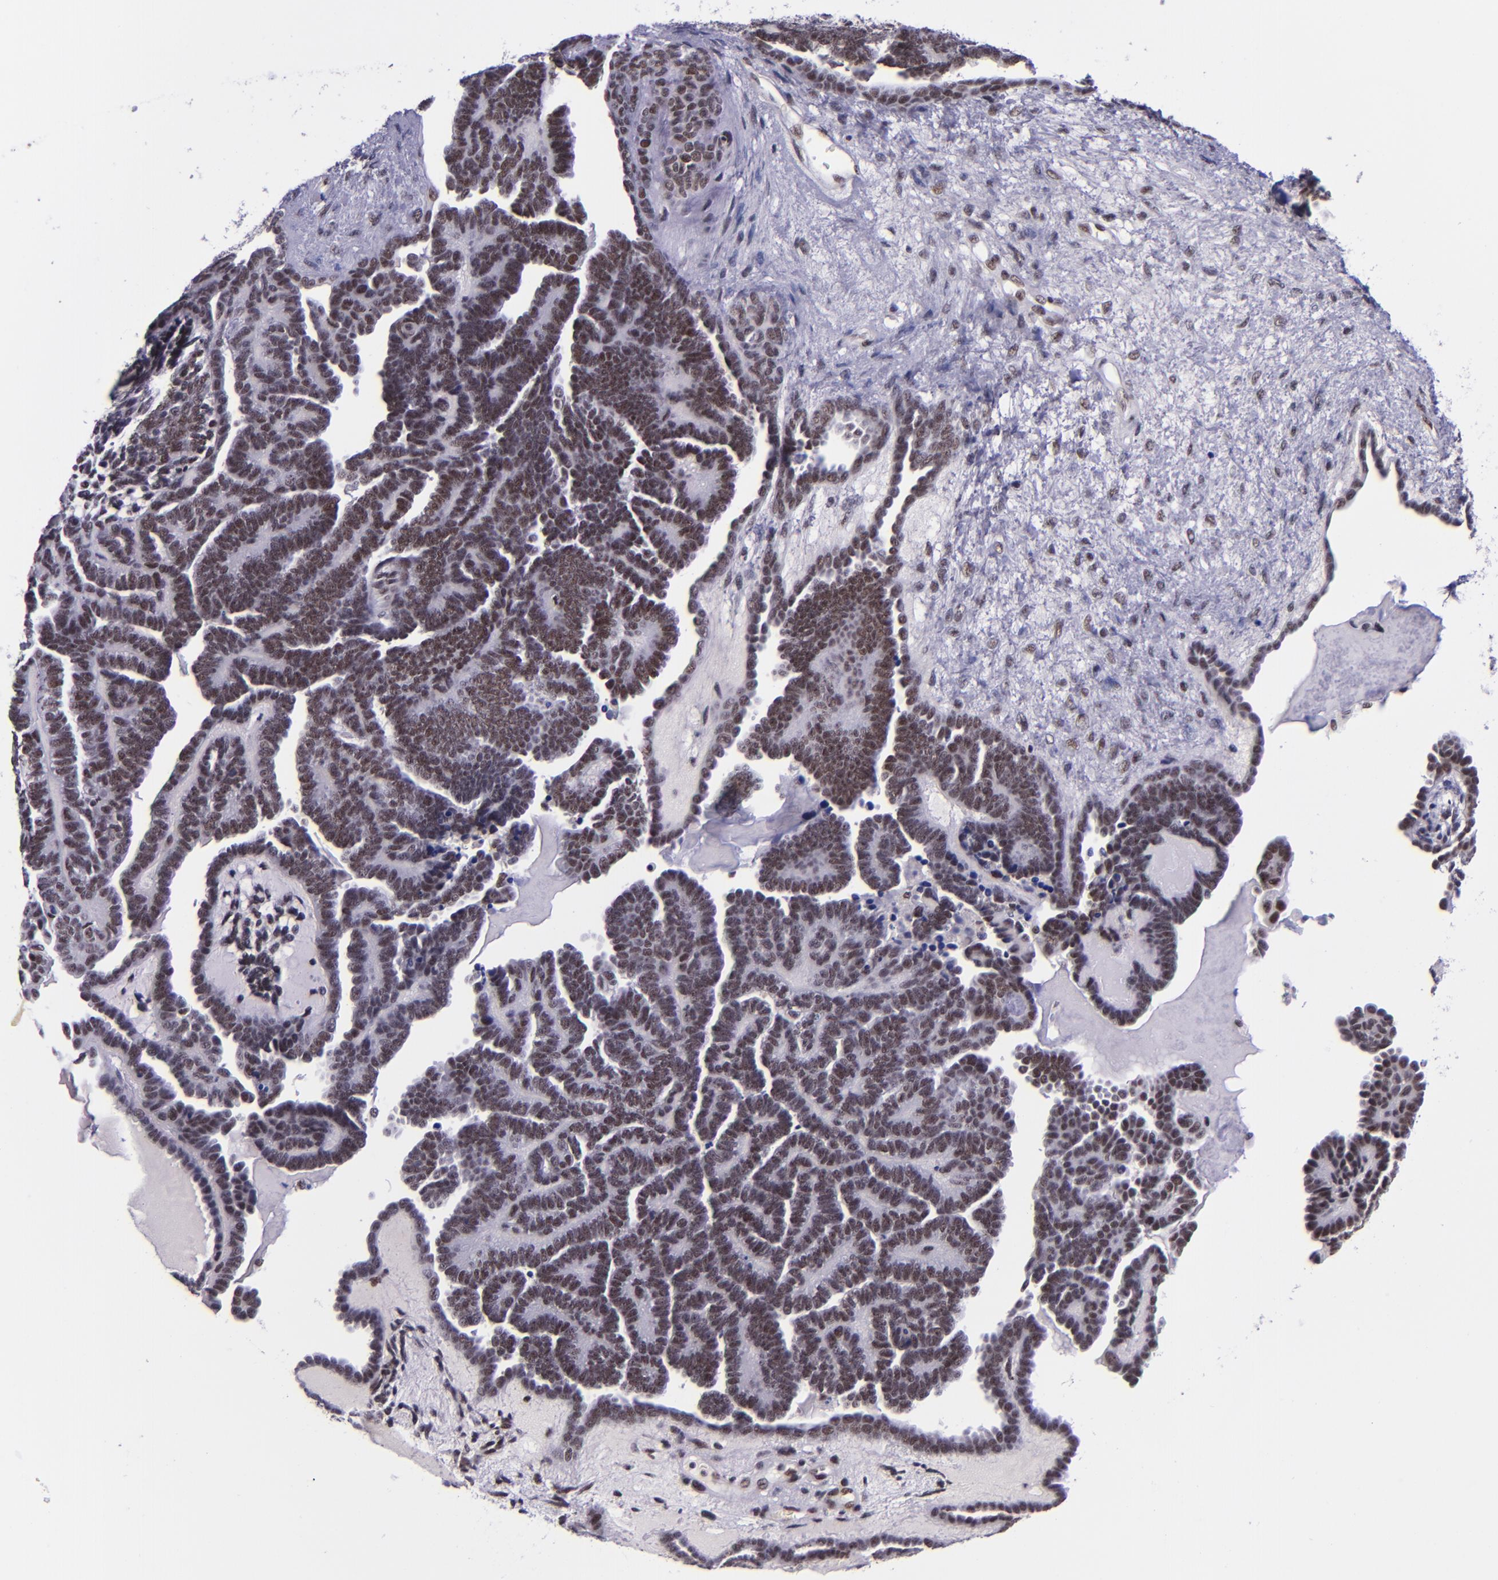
{"staining": {"intensity": "strong", "quantity": ">75%", "location": "nuclear"}, "tissue": "endometrial cancer", "cell_type": "Tumor cells", "image_type": "cancer", "snomed": [{"axis": "morphology", "description": "Neoplasm, malignant, NOS"}, {"axis": "topography", "description": "Endometrium"}], "caption": "Endometrial malignant neoplasm stained with a protein marker demonstrates strong staining in tumor cells.", "gene": "GPKOW", "patient": {"sex": "female", "age": 74}}